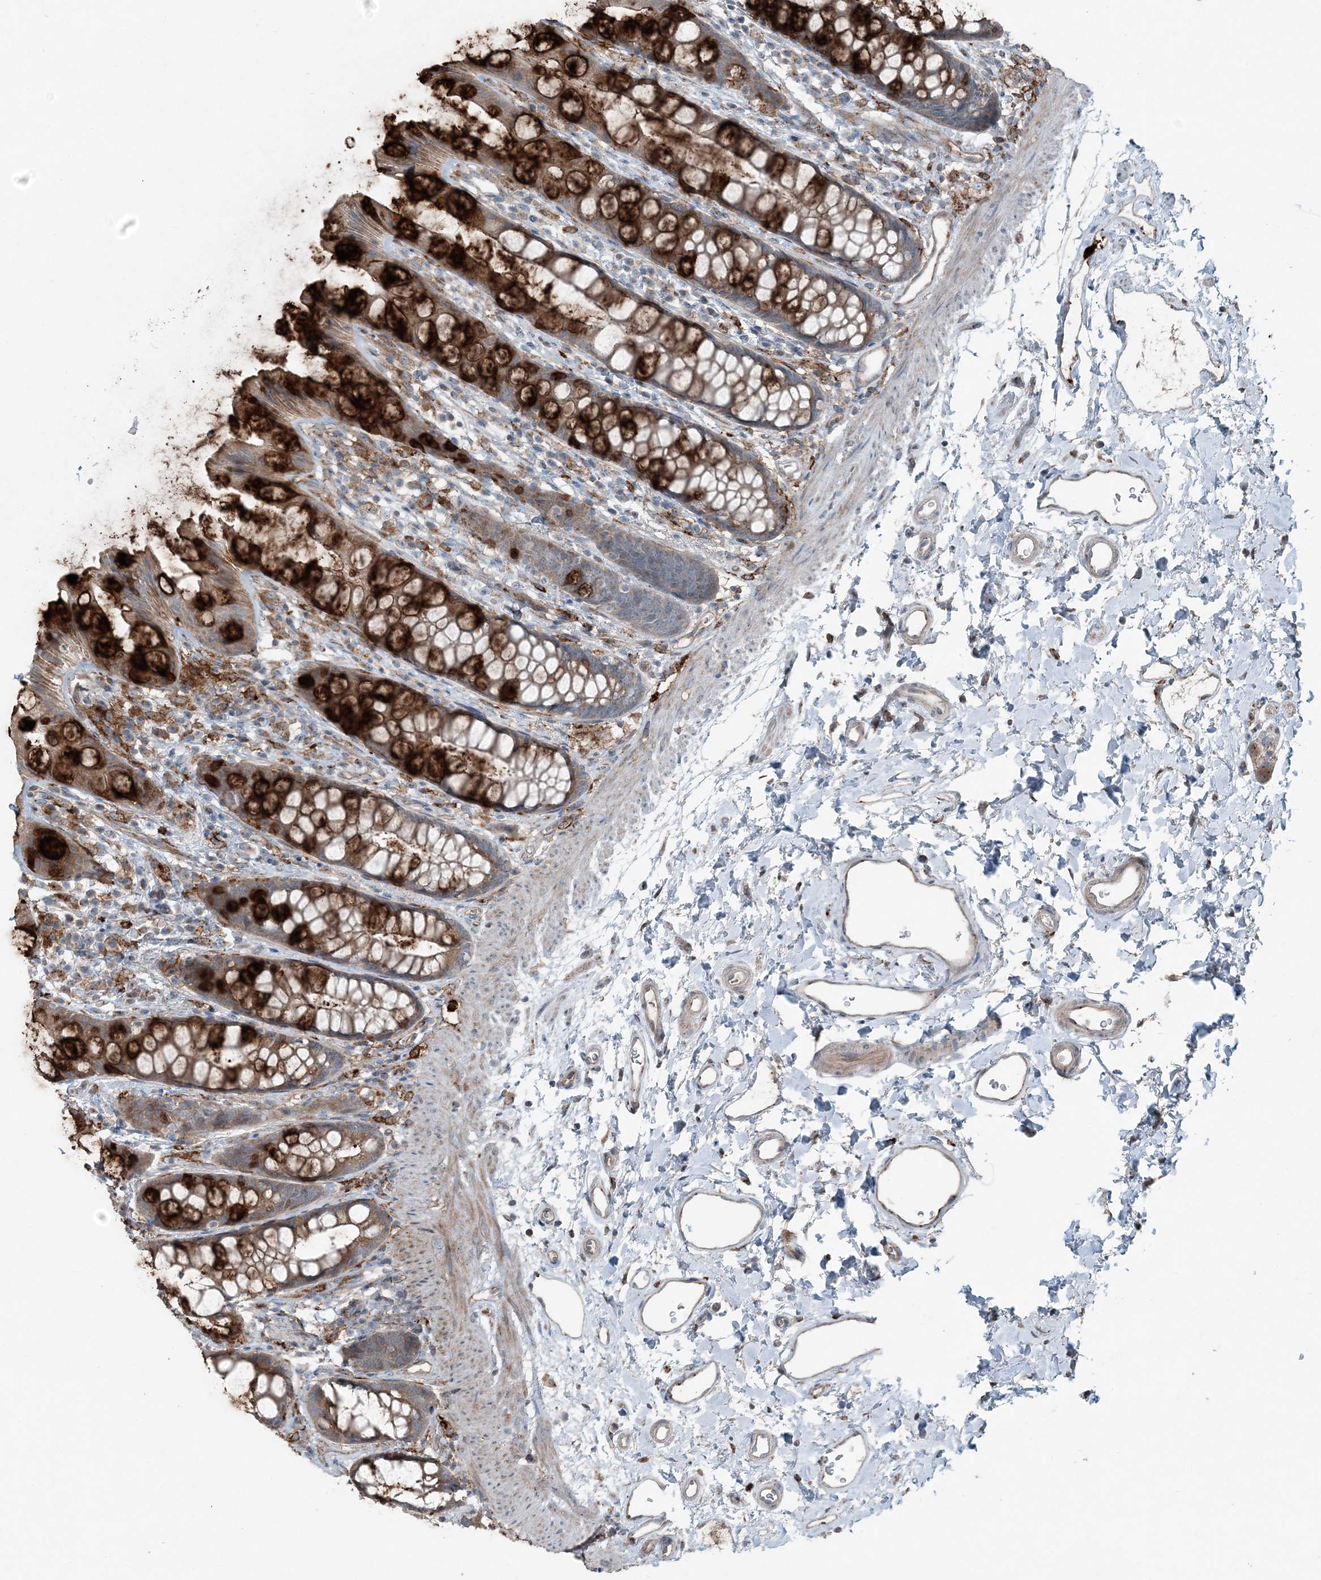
{"staining": {"intensity": "strong", "quantity": "25%-75%", "location": "cytoplasmic/membranous"}, "tissue": "rectum", "cell_type": "Glandular cells", "image_type": "normal", "snomed": [{"axis": "morphology", "description": "Normal tissue, NOS"}, {"axis": "topography", "description": "Rectum"}], "caption": "DAB (3,3'-diaminobenzidine) immunohistochemical staining of normal human rectum shows strong cytoplasmic/membranous protein expression in approximately 25%-75% of glandular cells.", "gene": "KY", "patient": {"sex": "female", "age": 65}}